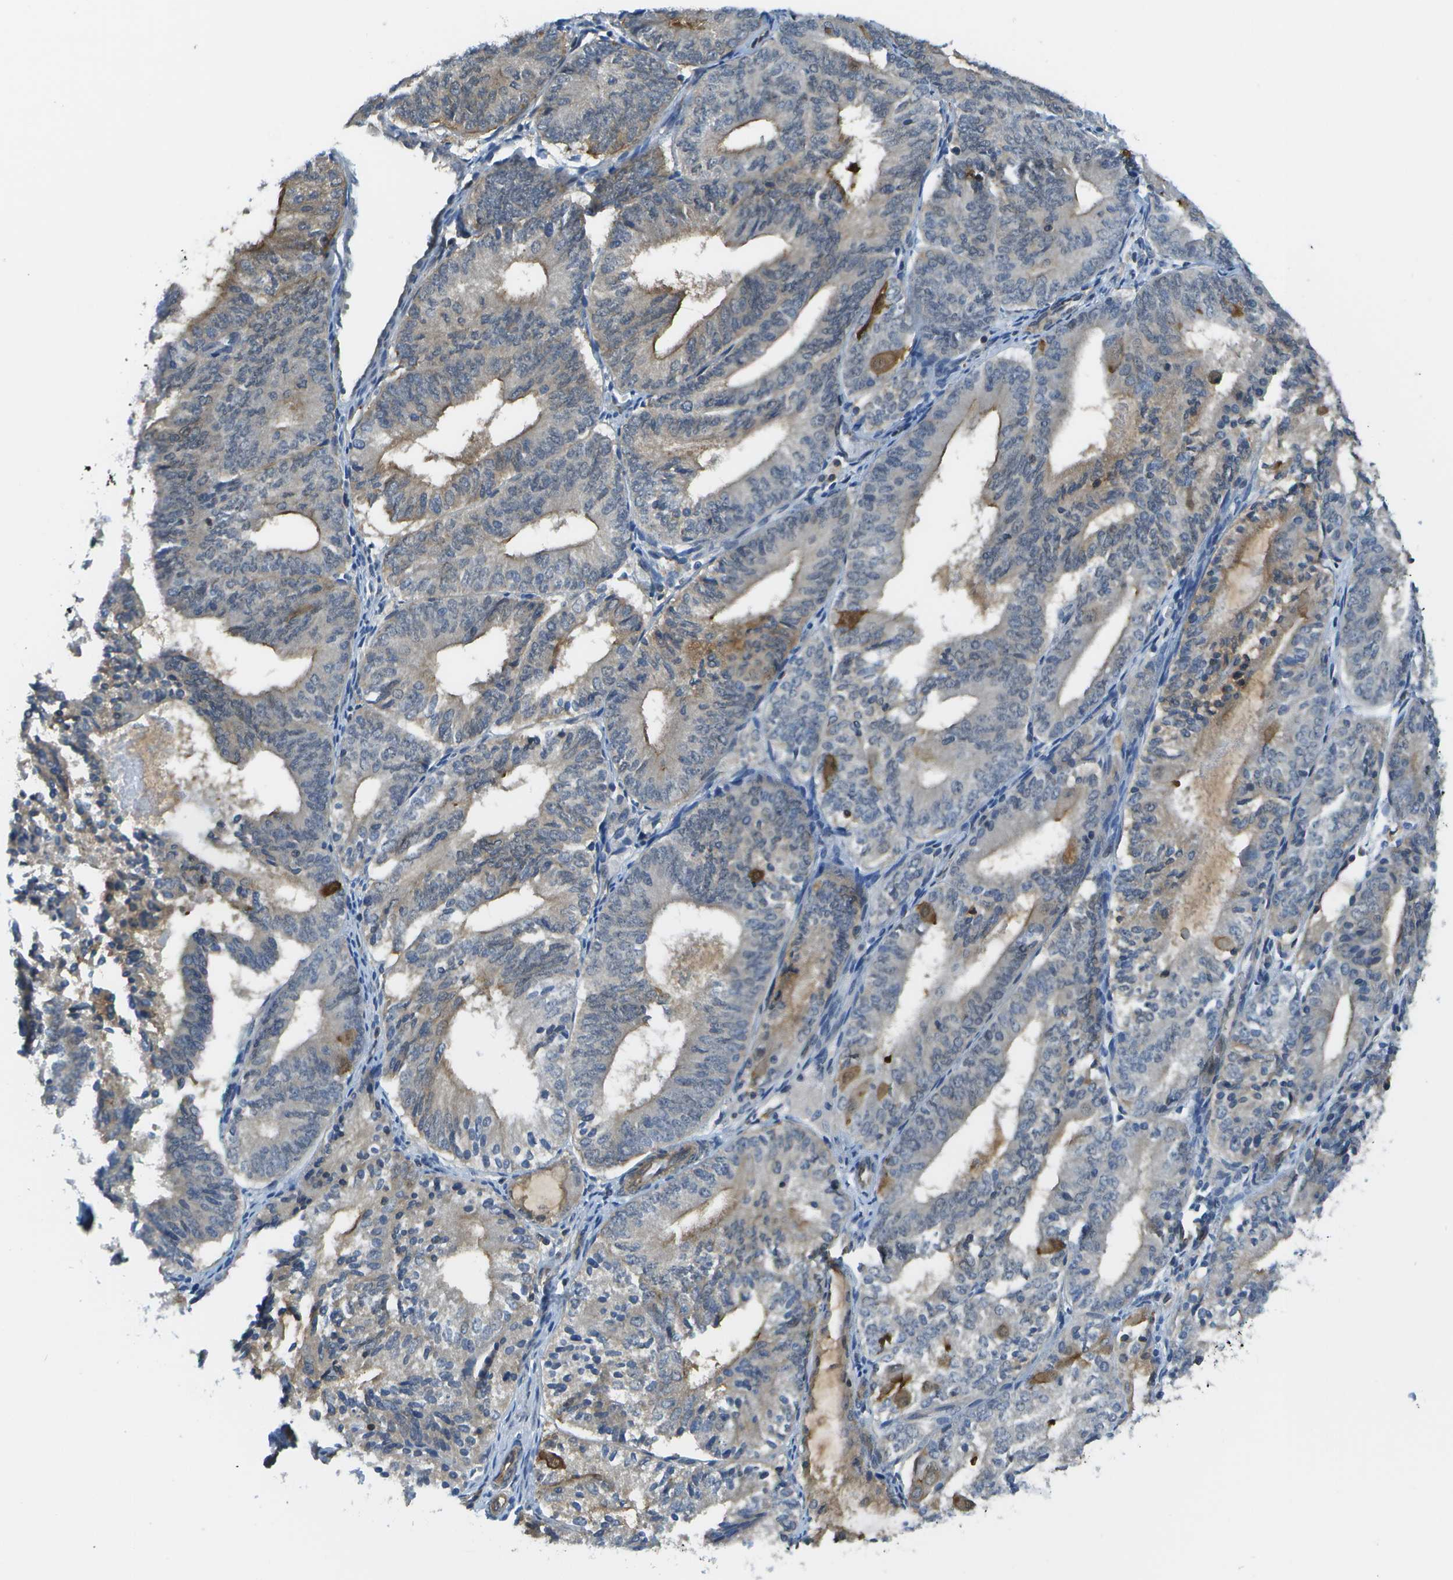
{"staining": {"intensity": "moderate", "quantity": "<25%", "location": "cytoplasmic/membranous"}, "tissue": "endometrial cancer", "cell_type": "Tumor cells", "image_type": "cancer", "snomed": [{"axis": "morphology", "description": "Adenocarcinoma, NOS"}, {"axis": "topography", "description": "Endometrium"}], "caption": "Moderate cytoplasmic/membranous positivity for a protein is seen in approximately <25% of tumor cells of endometrial adenocarcinoma using IHC.", "gene": "KIAA0040", "patient": {"sex": "female", "age": 81}}